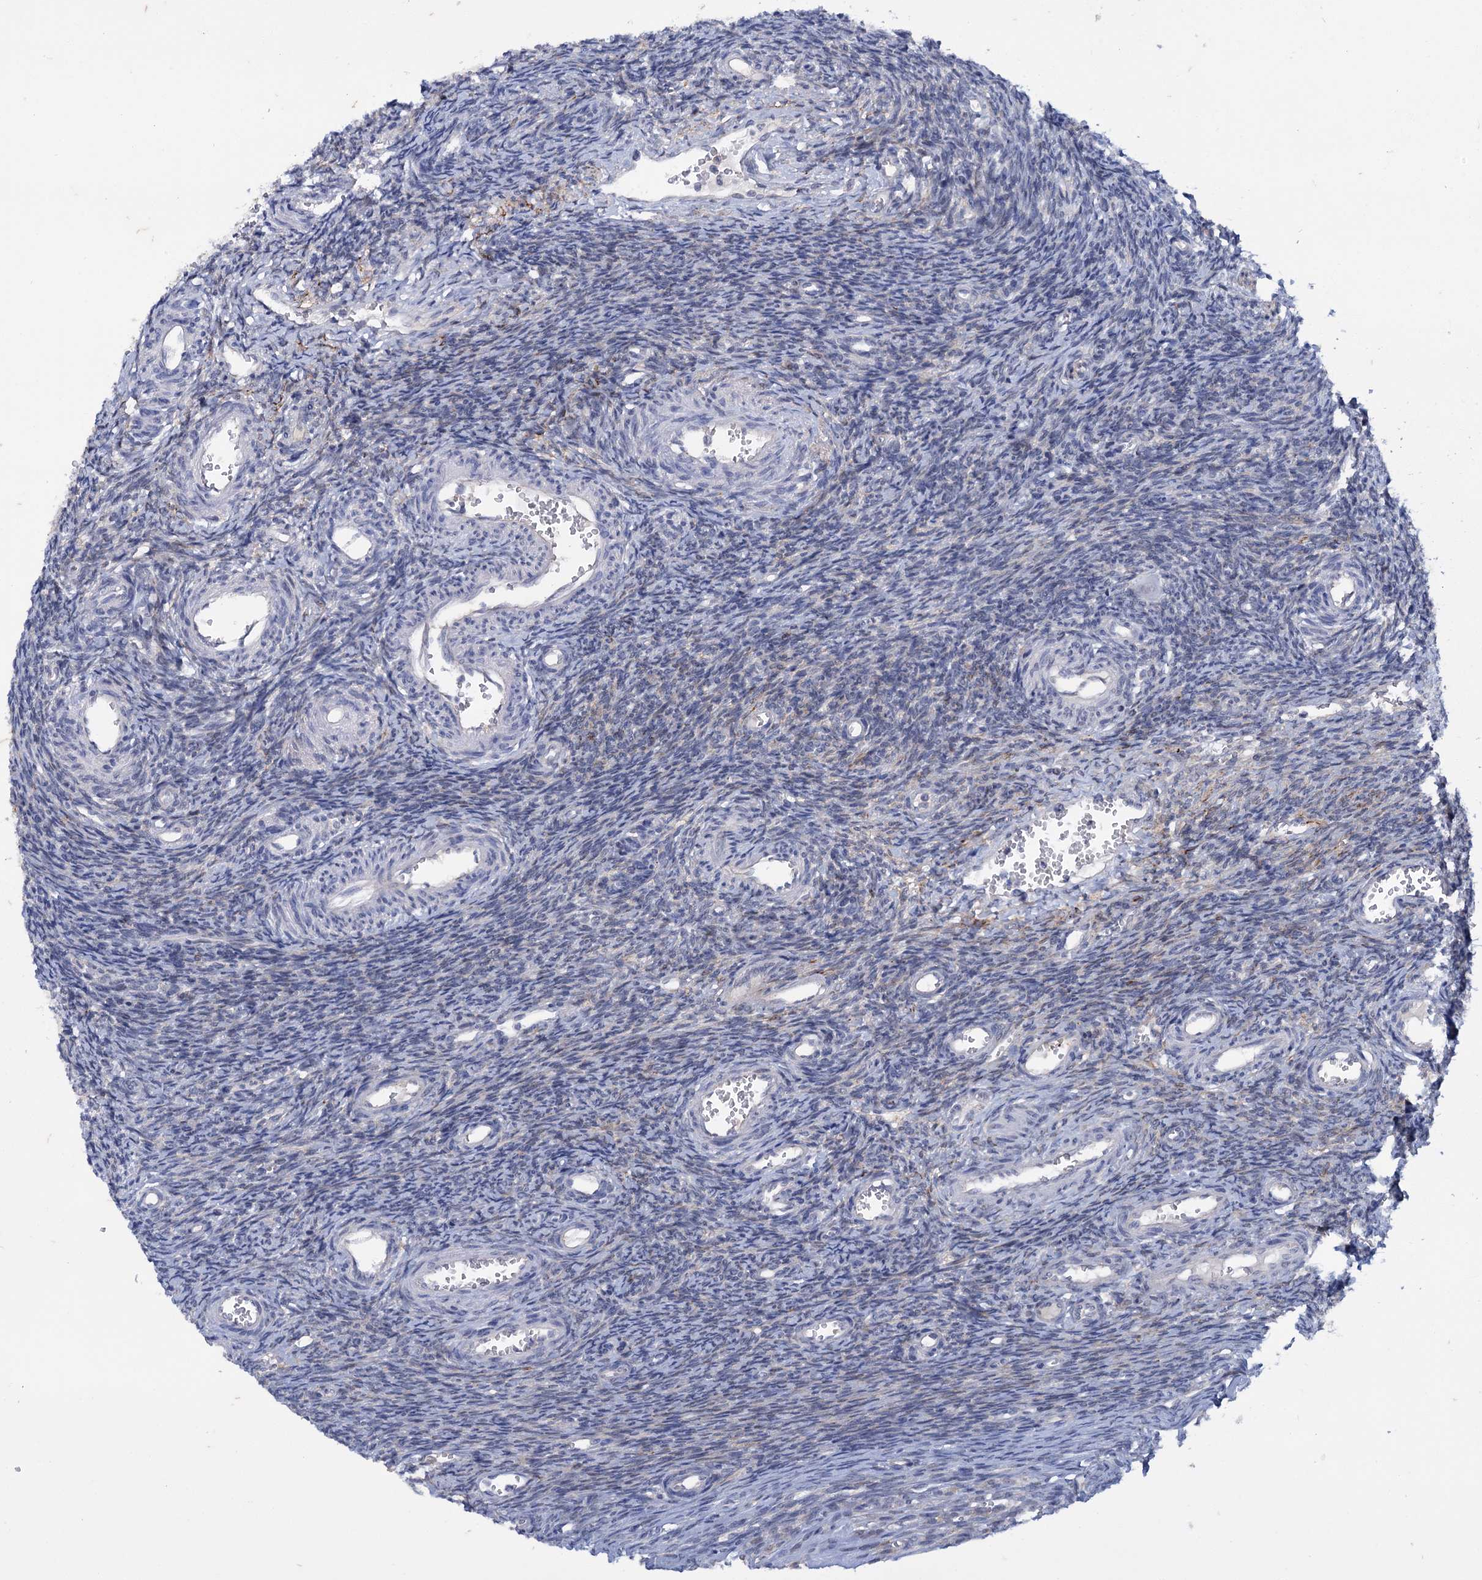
{"staining": {"intensity": "negative", "quantity": "none", "location": "none"}, "tissue": "ovary", "cell_type": "Ovarian stroma cells", "image_type": "normal", "snomed": [{"axis": "morphology", "description": "Normal tissue, NOS"}, {"axis": "topography", "description": "Ovary"}], "caption": "Ovarian stroma cells are negative for brown protein staining in unremarkable ovary. The staining was performed using DAB to visualize the protein expression in brown, while the nuclei were stained in blue with hematoxylin (Magnification: 20x).", "gene": "MID1IP1", "patient": {"sex": "female", "age": 39}}